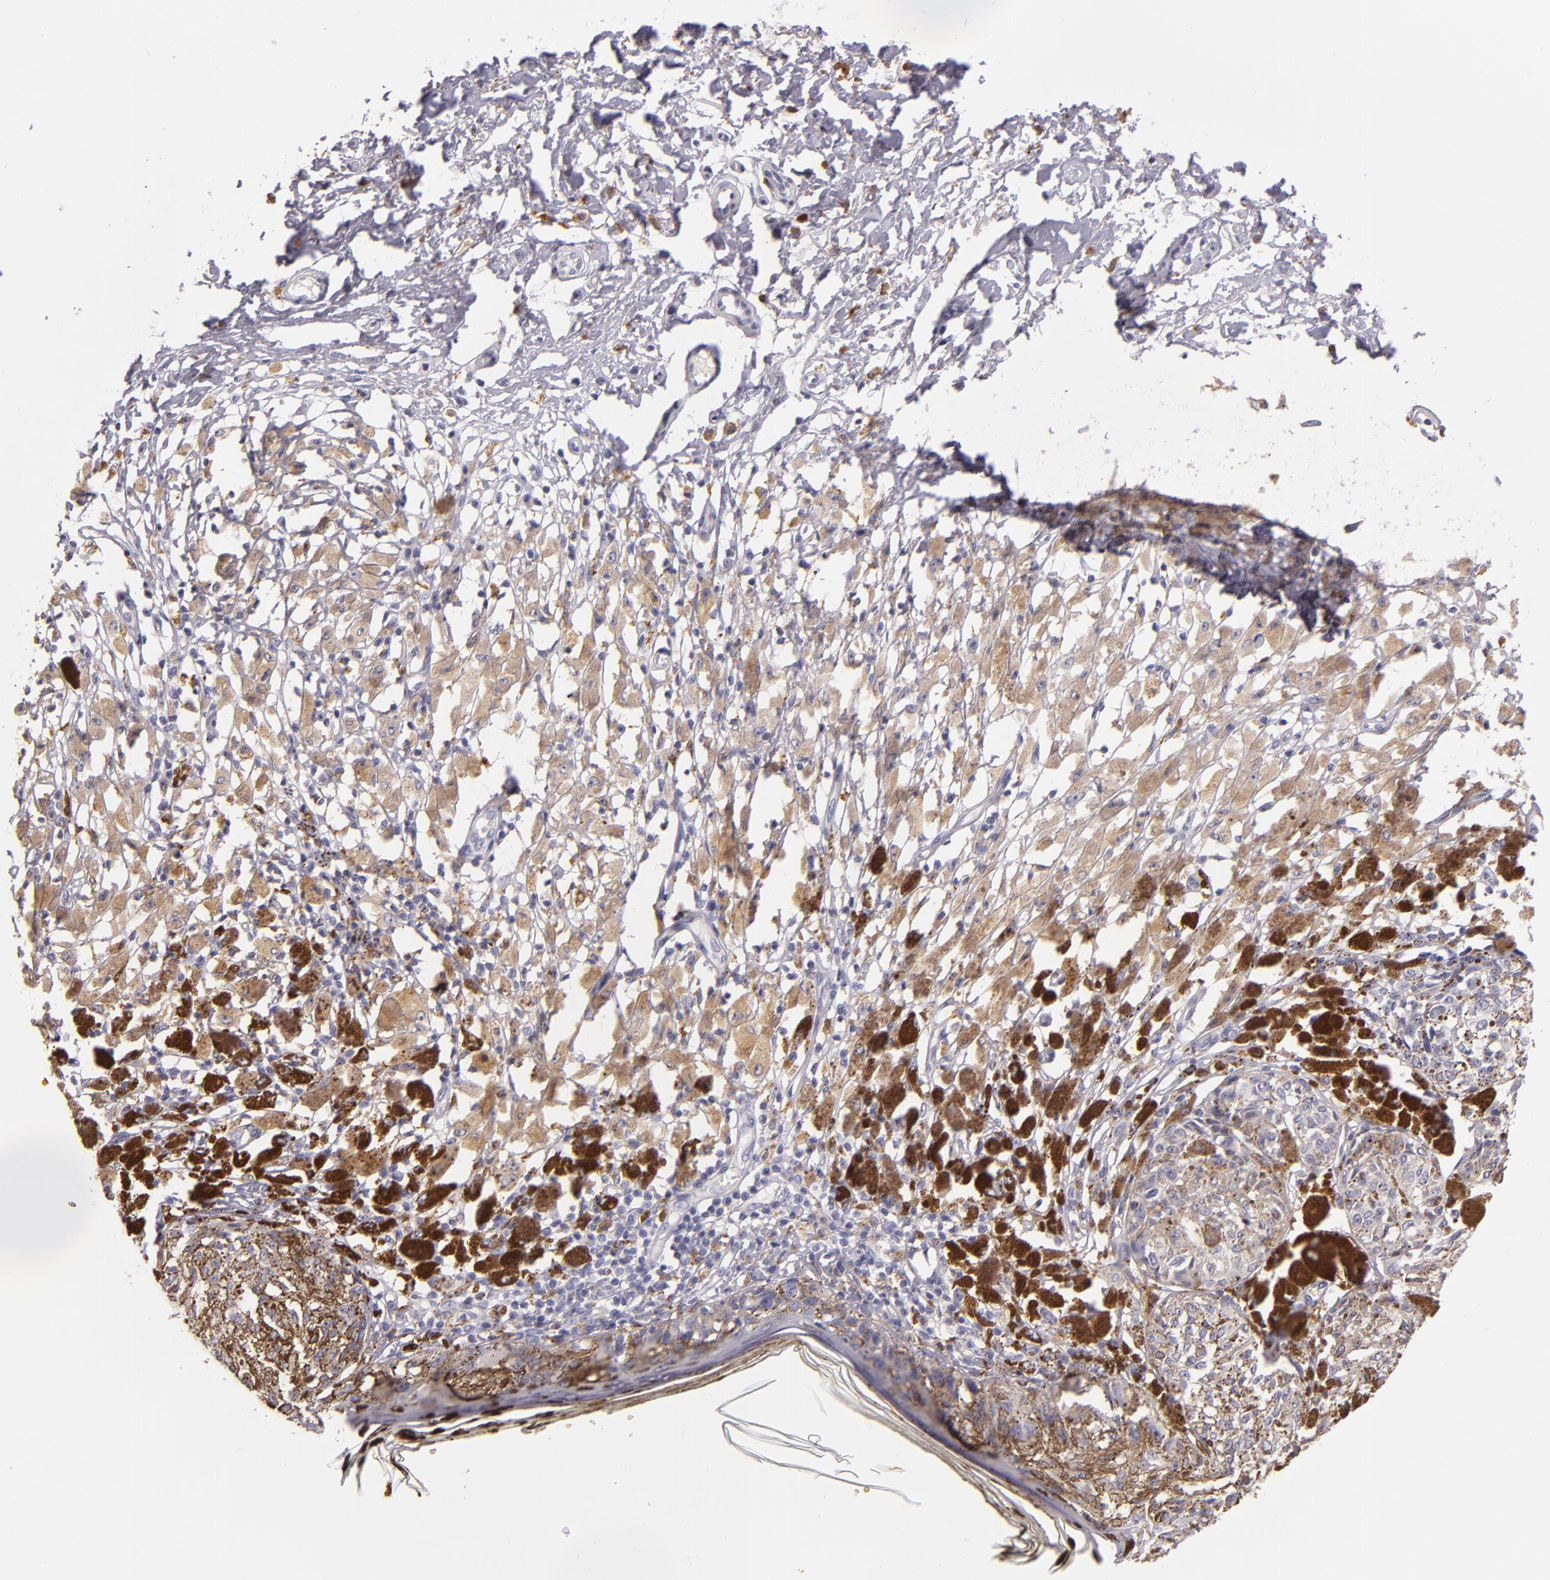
{"staining": {"intensity": "moderate", "quantity": "25%-75%", "location": "cytoplasmic/membranous"}, "tissue": "melanoma", "cell_type": "Tumor cells", "image_type": "cancer", "snomed": [{"axis": "morphology", "description": "Malignant melanoma, NOS"}, {"axis": "topography", "description": "Skin"}], "caption": "Moderate cytoplasmic/membranous protein staining is identified in approximately 25%-75% of tumor cells in malignant melanoma.", "gene": "TLR8", "patient": {"sex": "male", "age": 88}}